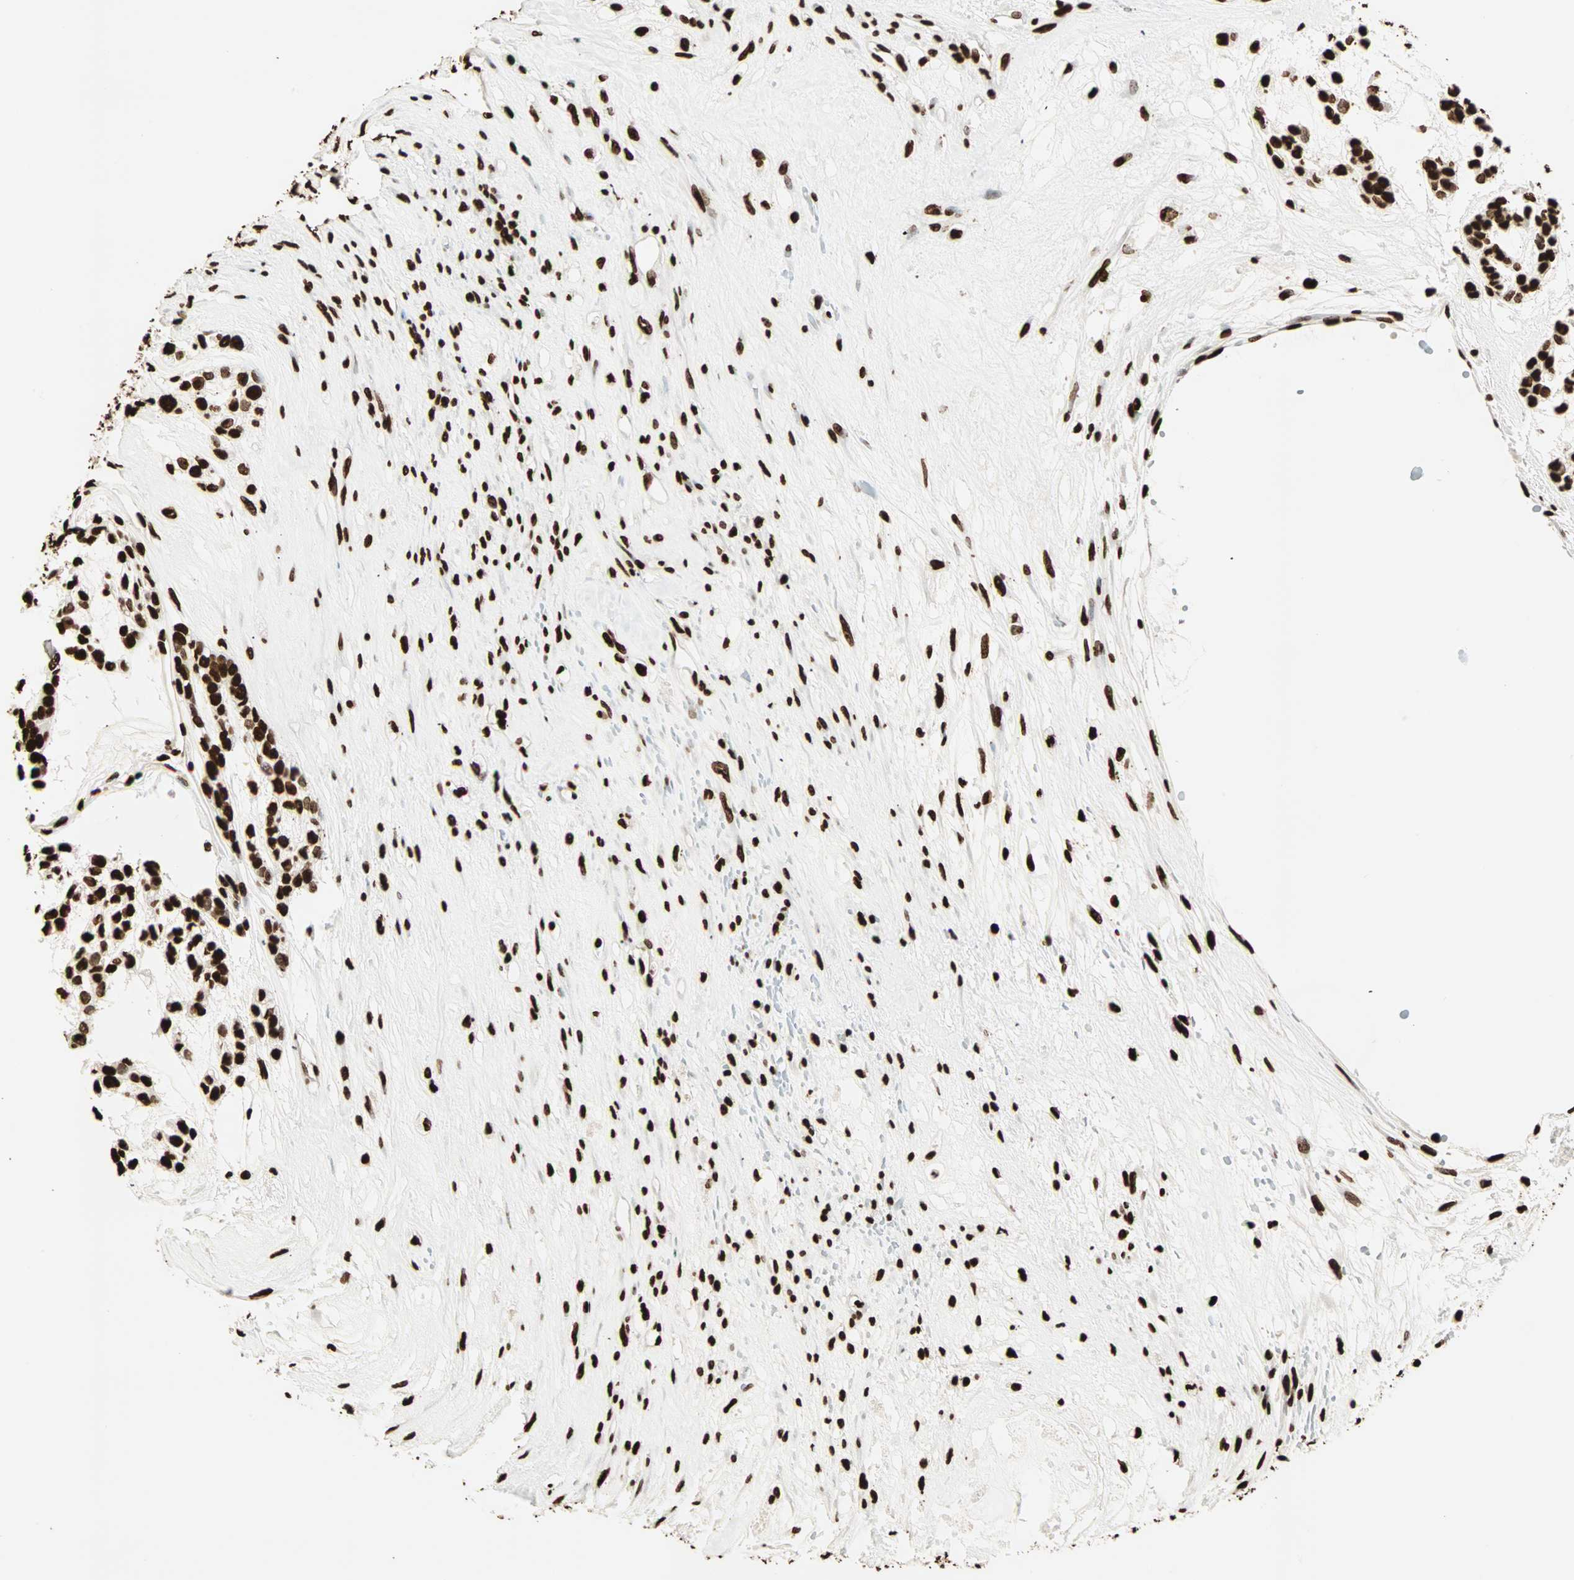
{"staining": {"intensity": "strong", "quantity": ">75%", "location": "nuclear"}, "tissue": "head and neck cancer", "cell_type": "Tumor cells", "image_type": "cancer", "snomed": [{"axis": "morphology", "description": "Adenocarcinoma, NOS"}, {"axis": "morphology", "description": "Adenoma, NOS"}, {"axis": "topography", "description": "Head-Neck"}], "caption": "Immunohistochemical staining of human adenoma (head and neck) reveals strong nuclear protein expression in approximately >75% of tumor cells.", "gene": "GLI2", "patient": {"sex": "female", "age": 55}}